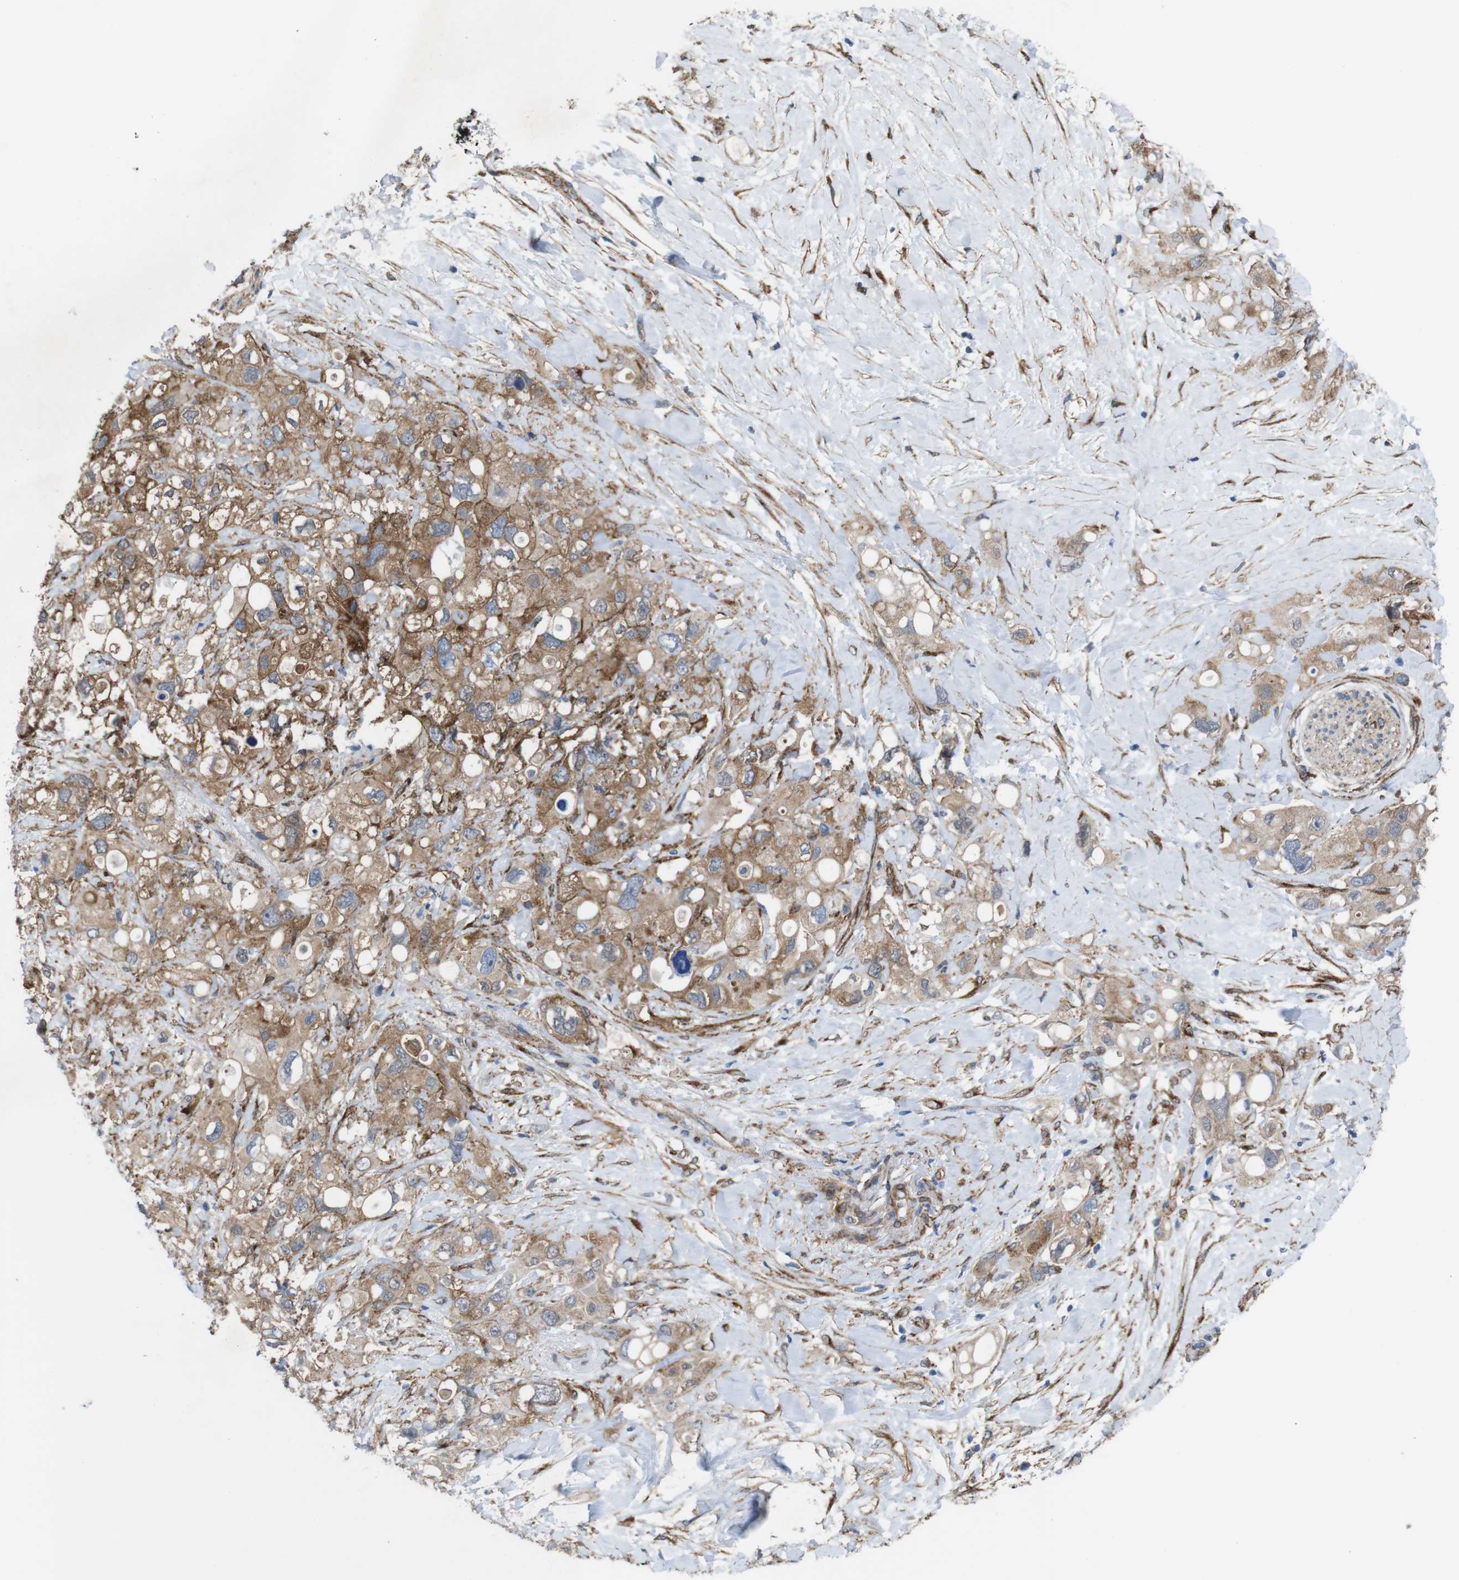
{"staining": {"intensity": "moderate", "quantity": ">75%", "location": "cytoplasmic/membranous"}, "tissue": "pancreatic cancer", "cell_type": "Tumor cells", "image_type": "cancer", "snomed": [{"axis": "morphology", "description": "Adenocarcinoma, NOS"}, {"axis": "topography", "description": "Pancreas"}], "caption": "Adenocarcinoma (pancreatic) stained with immunohistochemistry reveals moderate cytoplasmic/membranous positivity in approximately >75% of tumor cells.", "gene": "PTGER4", "patient": {"sex": "female", "age": 56}}